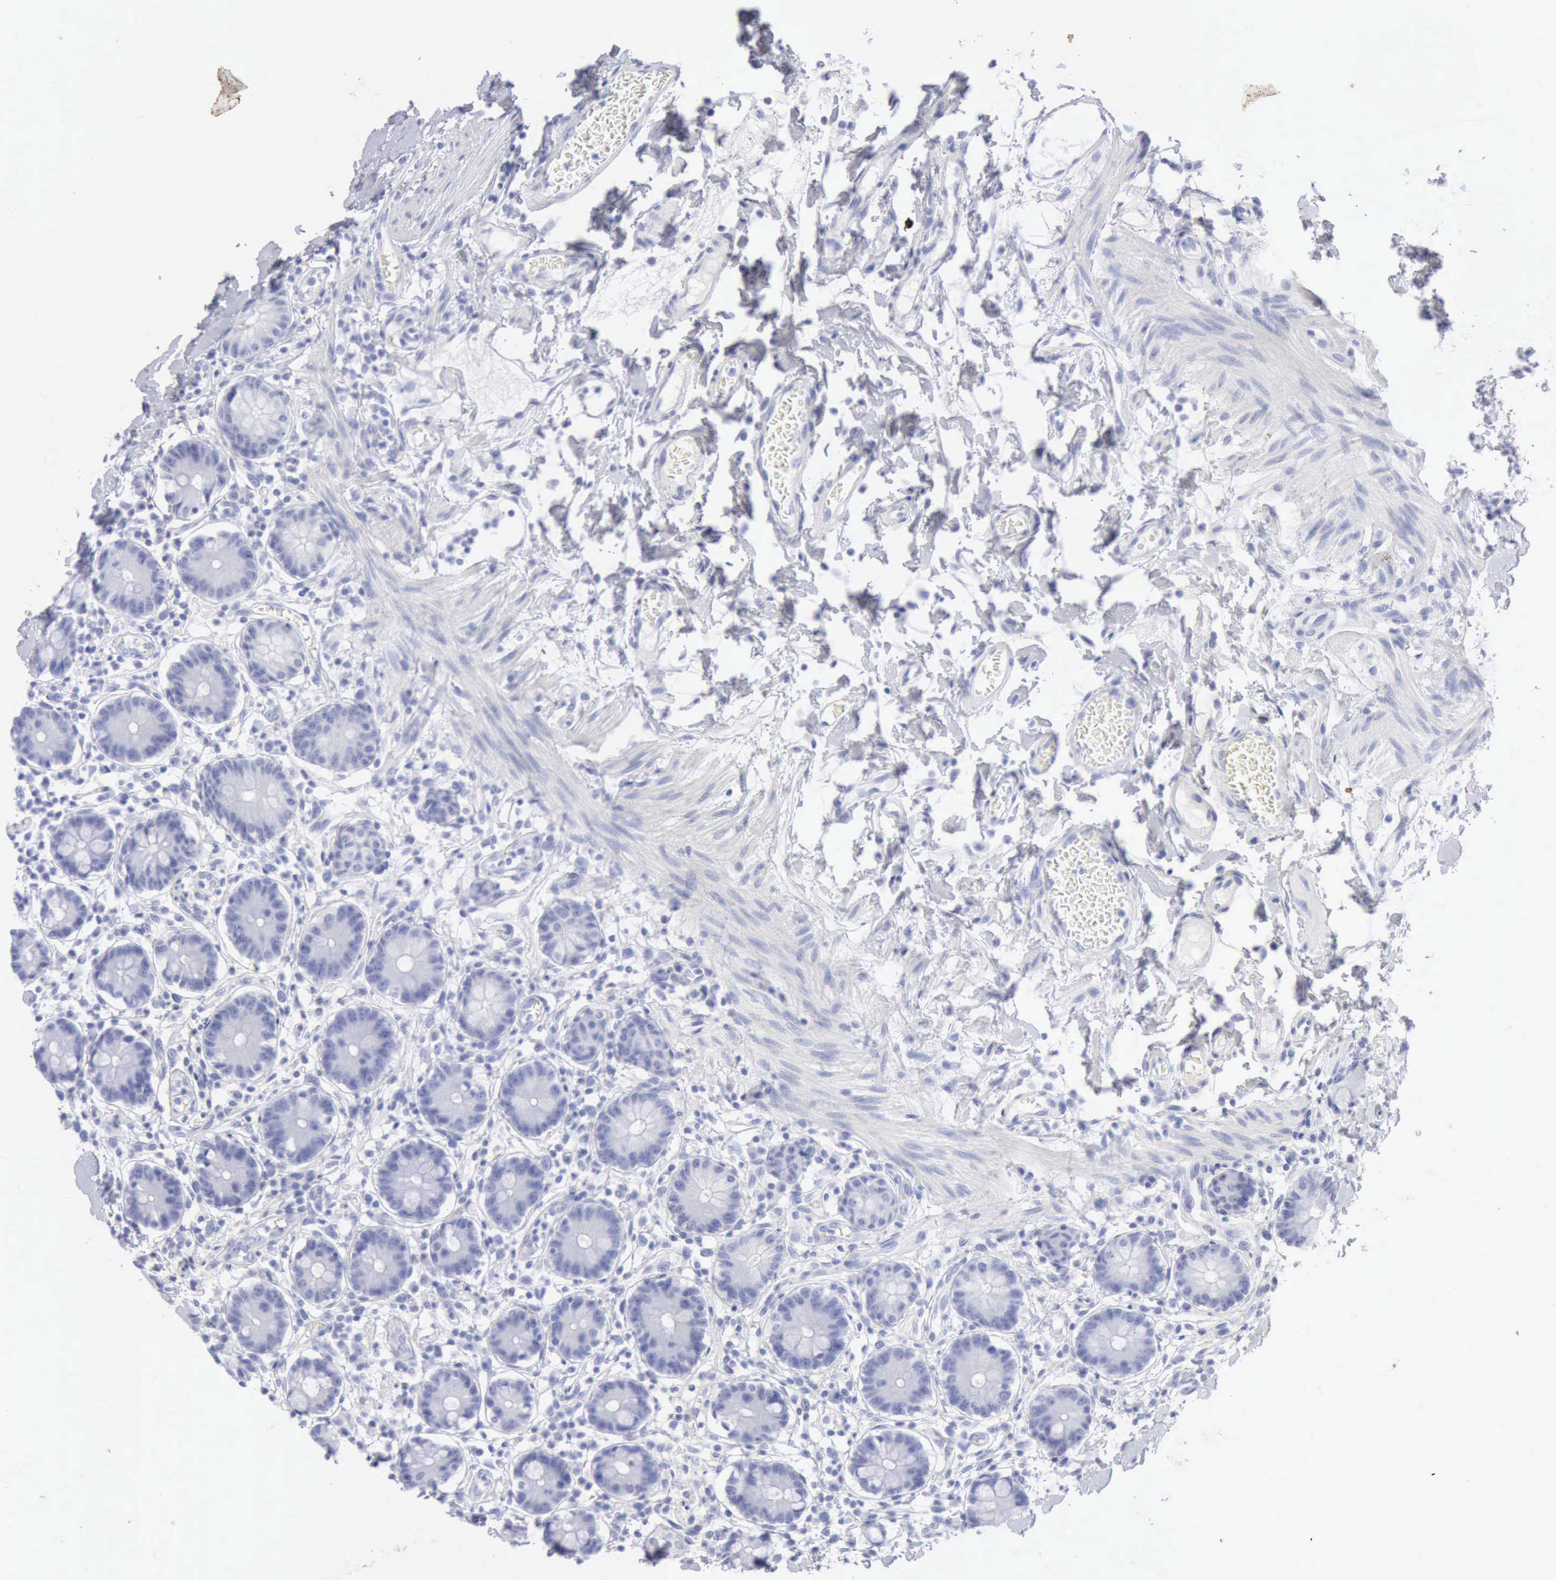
{"staining": {"intensity": "negative", "quantity": "none", "location": "none"}, "tissue": "small intestine", "cell_type": "Glandular cells", "image_type": "normal", "snomed": [{"axis": "morphology", "description": "Normal tissue, NOS"}, {"axis": "topography", "description": "Small intestine"}], "caption": "DAB immunohistochemical staining of benign small intestine displays no significant positivity in glandular cells.", "gene": "KRT5", "patient": {"sex": "female", "age": 61}}